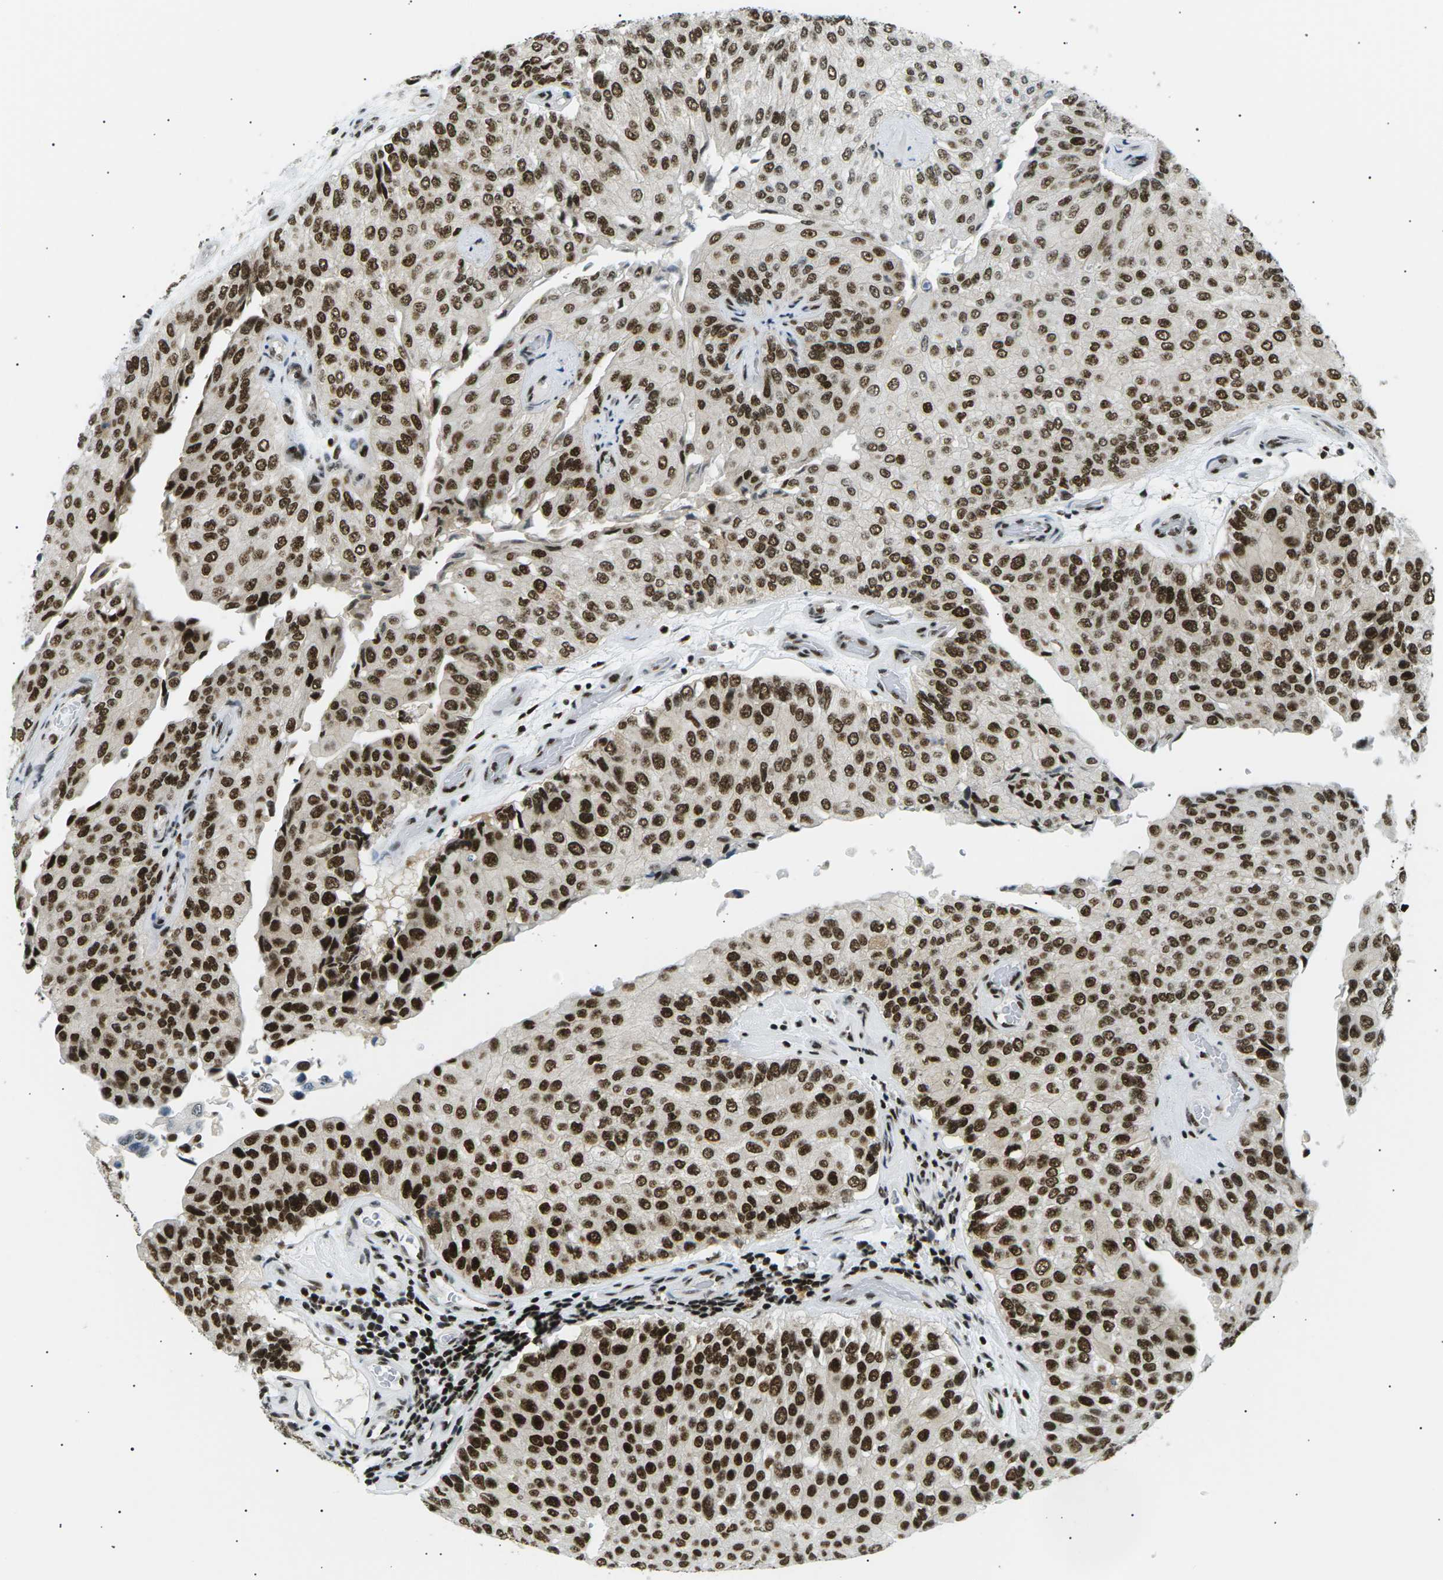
{"staining": {"intensity": "strong", "quantity": ">75%", "location": "nuclear"}, "tissue": "urothelial cancer", "cell_type": "Tumor cells", "image_type": "cancer", "snomed": [{"axis": "morphology", "description": "Urothelial carcinoma, High grade"}, {"axis": "topography", "description": "Kidney"}, {"axis": "topography", "description": "Urinary bladder"}], "caption": "This photomicrograph demonstrates immunohistochemistry staining of human urothelial cancer, with high strong nuclear staining in approximately >75% of tumor cells.", "gene": "RPA2", "patient": {"sex": "male", "age": 77}}